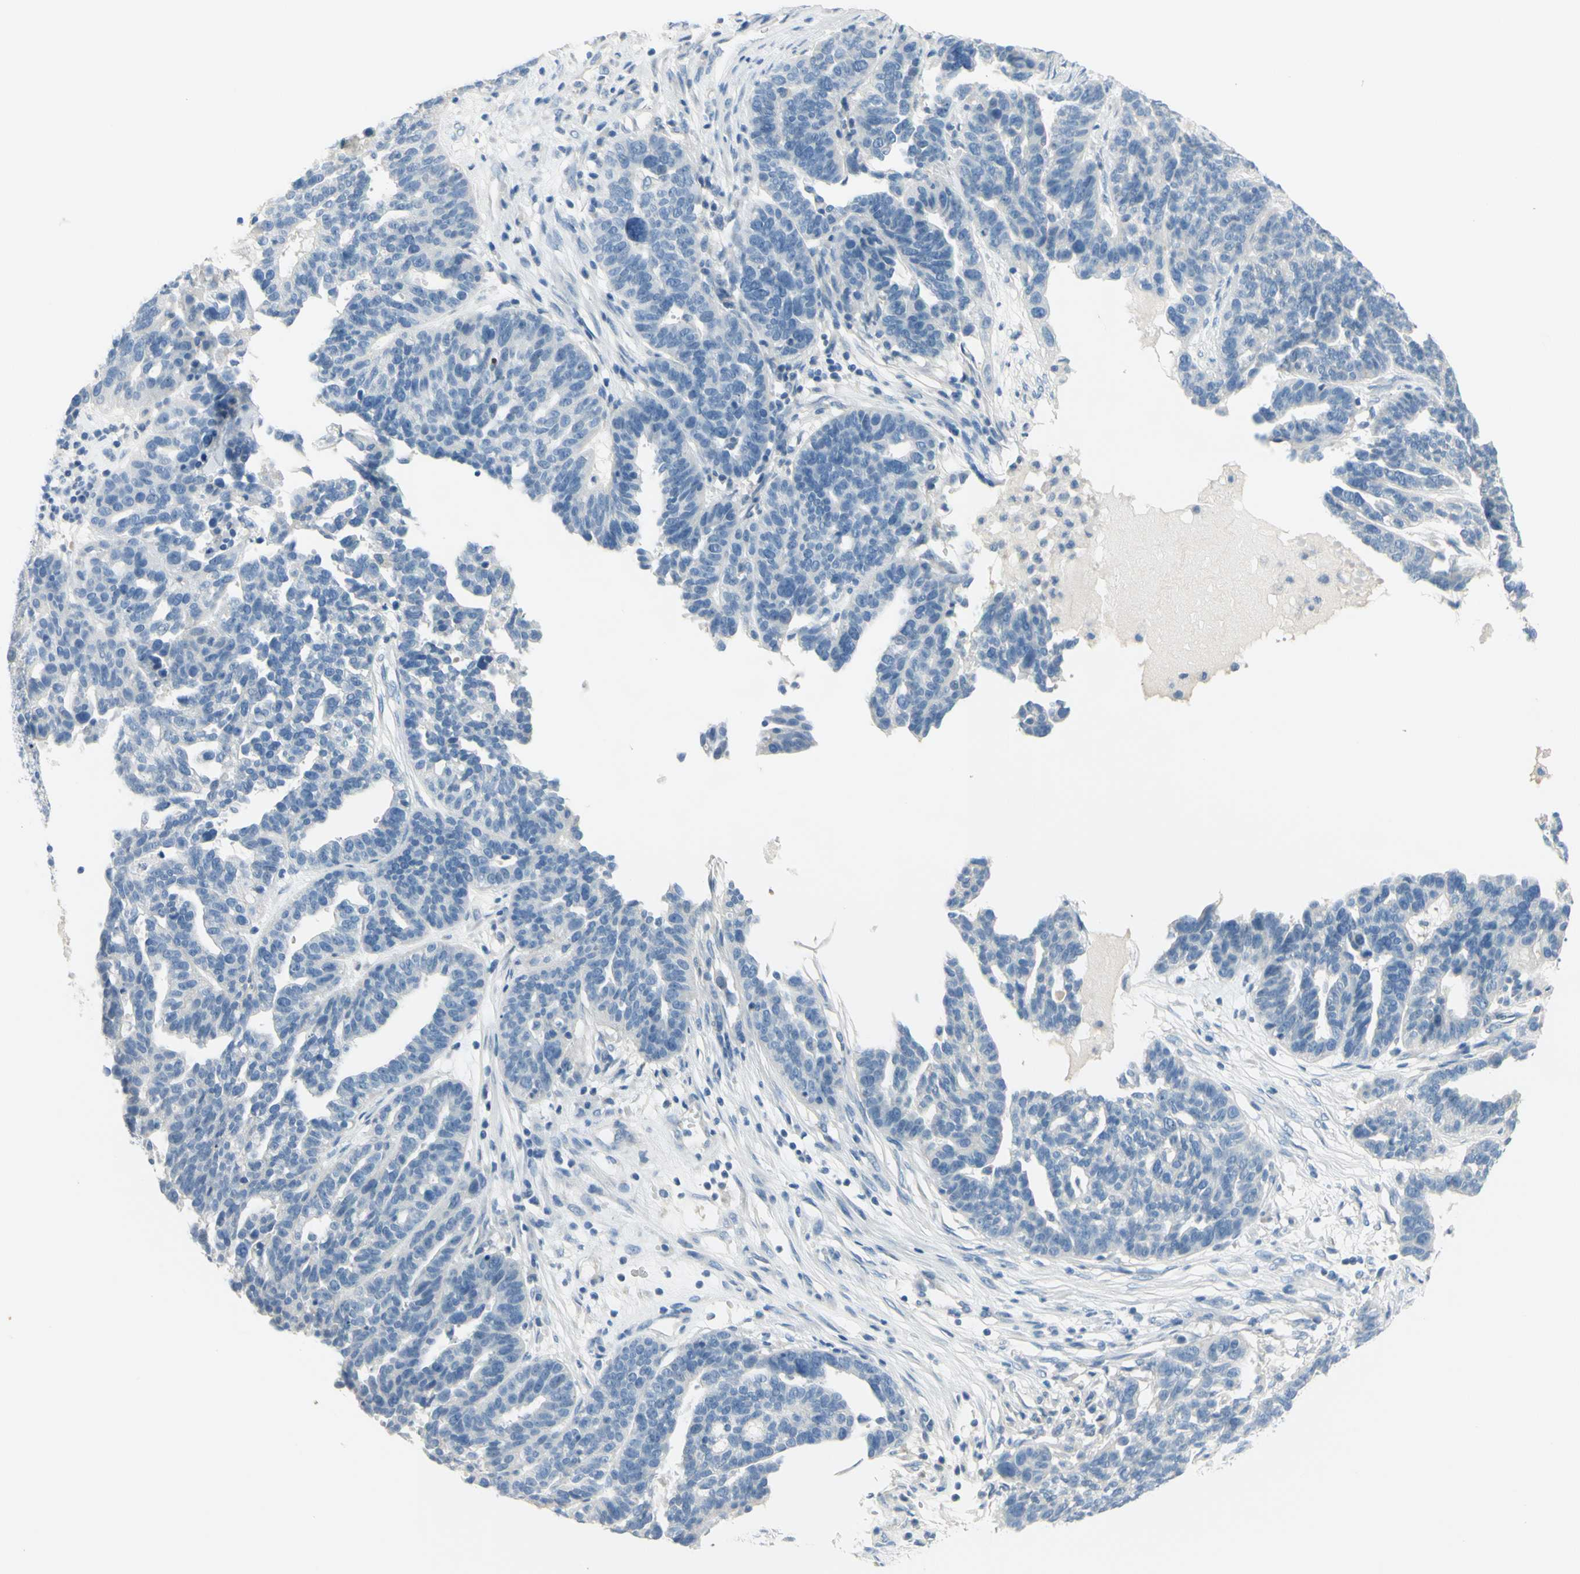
{"staining": {"intensity": "negative", "quantity": "none", "location": "none"}, "tissue": "ovarian cancer", "cell_type": "Tumor cells", "image_type": "cancer", "snomed": [{"axis": "morphology", "description": "Cystadenocarcinoma, serous, NOS"}, {"axis": "topography", "description": "Ovary"}], "caption": "IHC of human ovarian cancer (serous cystadenocarcinoma) exhibits no staining in tumor cells. Brightfield microscopy of immunohistochemistry stained with DAB (brown) and hematoxylin (blue), captured at high magnification.", "gene": "DCT", "patient": {"sex": "female", "age": 59}}